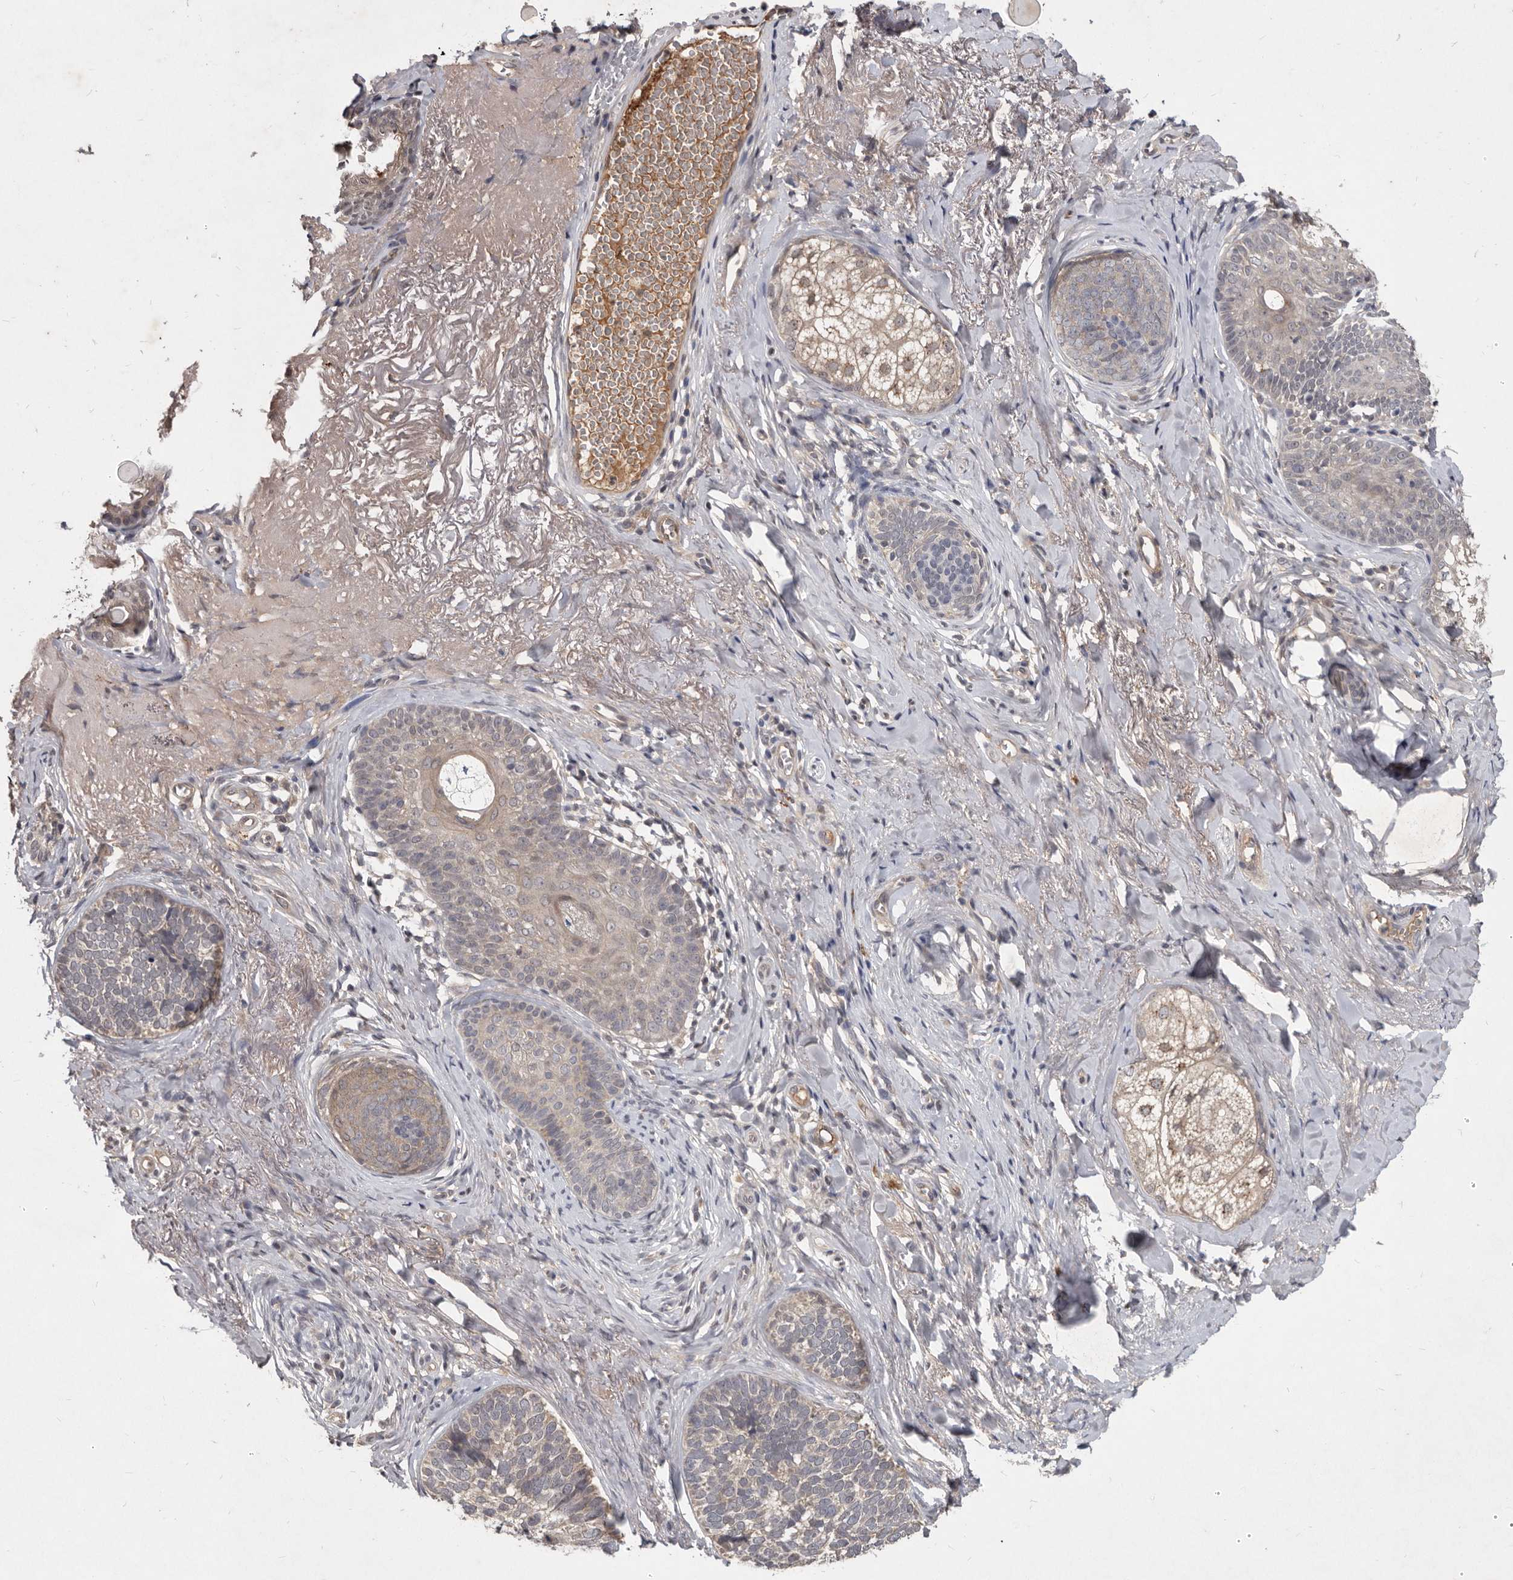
{"staining": {"intensity": "negative", "quantity": "none", "location": "none"}, "tissue": "skin cancer", "cell_type": "Tumor cells", "image_type": "cancer", "snomed": [{"axis": "morphology", "description": "Basal cell carcinoma"}, {"axis": "topography", "description": "Skin"}], "caption": "IHC photomicrograph of basal cell carcinoma (skin) stained for a protein (brown), which displays no expression in tumor cells. The staining was performed using DAB (3,3'-diaminobenzidine) to visualize the protein expression in brown, while the nuclei were stained in blue with hematoxylin (Magnification: 20x).", "gene": "DNAJC28", "patient": {"sex": "male", "age": 62}}